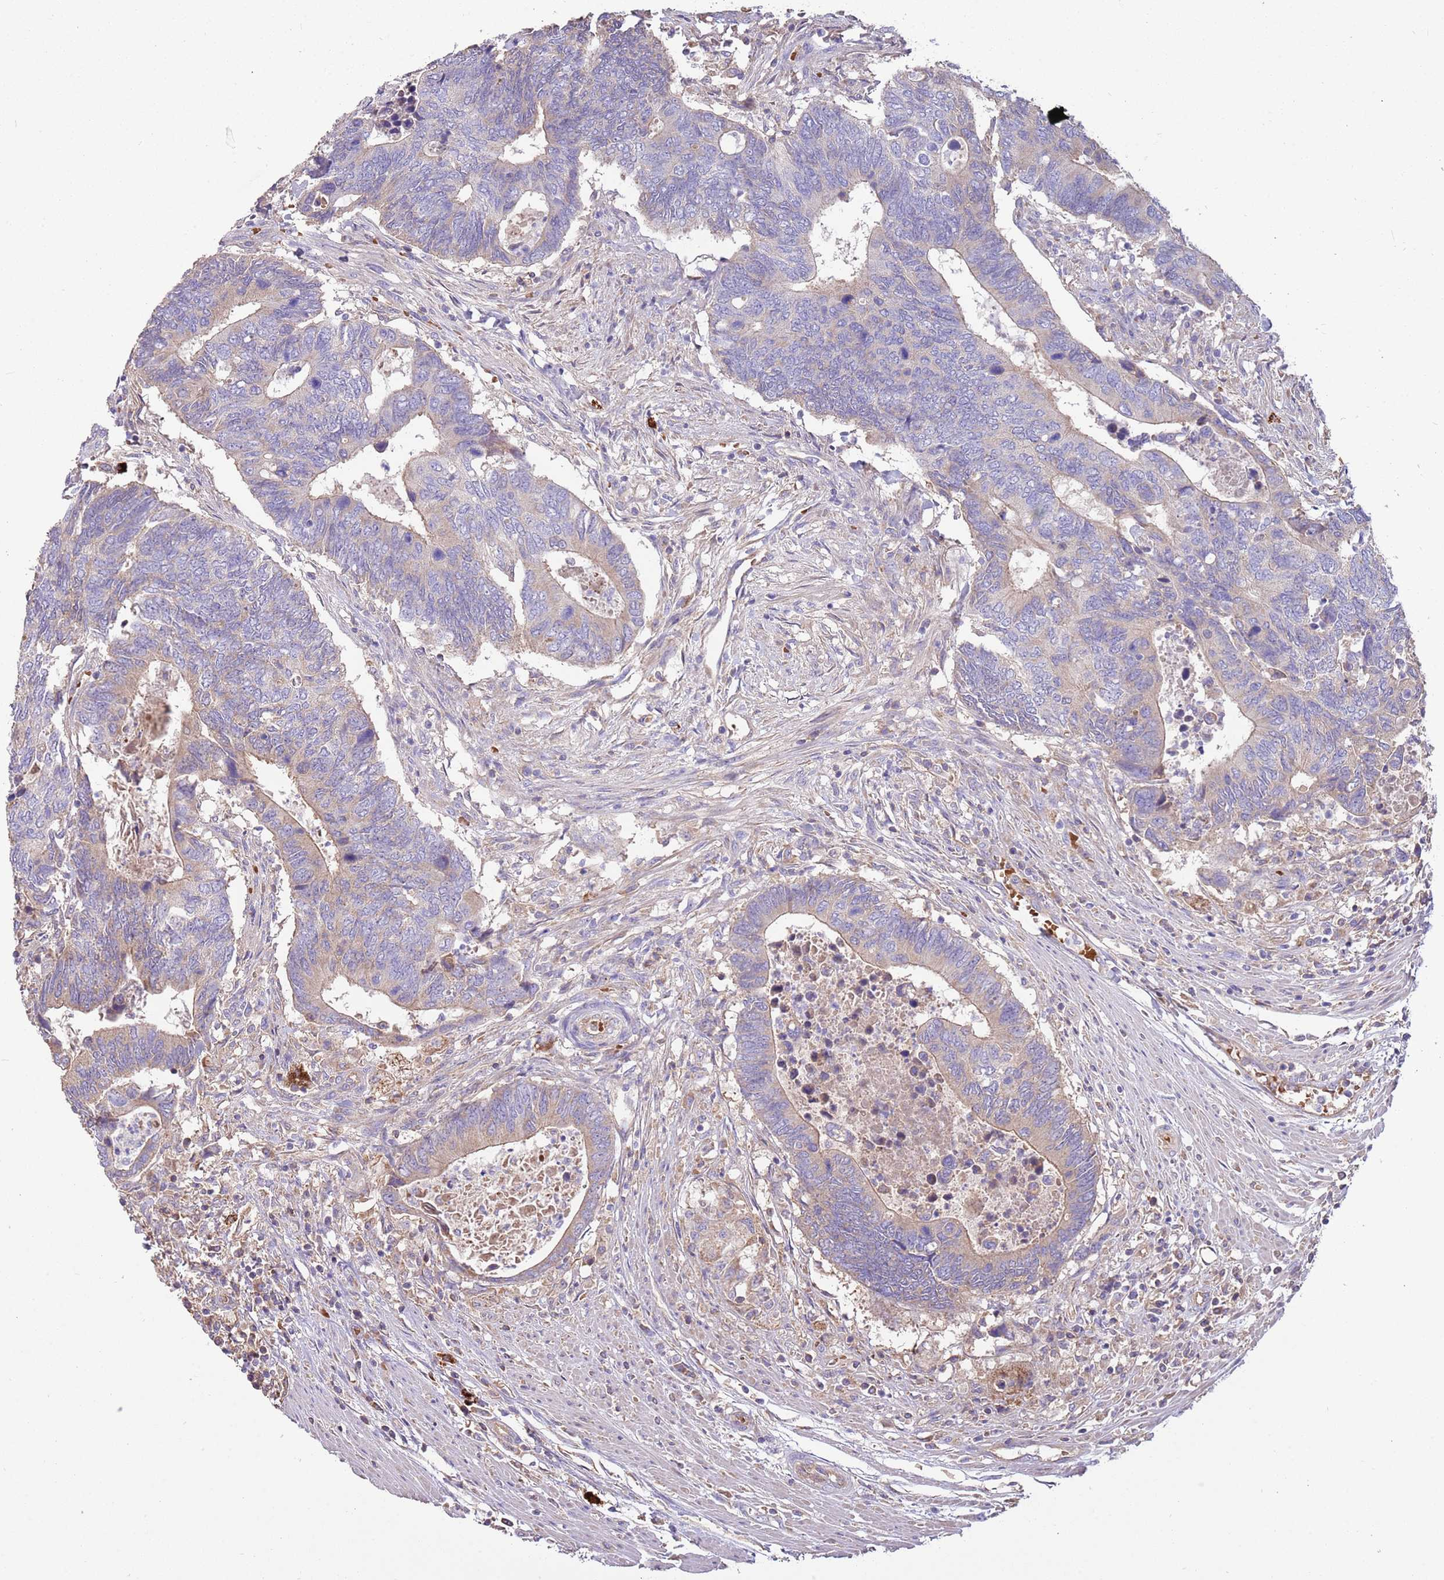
{"staining": {"intensity": "negative", "quantity": "none", "location": "none"}, "tissue": "colorectal cancer", "cell_type": "Tumor cells", "image_type": "cancer", "snomed": [{"axis": "morphology", "description": "Adenocarcinoma, NOS"}, {"axis": "topography", "description": "Colon"}], "caption": "The photomicrograph displays no staining of tumor cells in adenocarcinoma (colorectal).", "gene": "TRMO", "patient": {"sex": "male", "age": 87}}